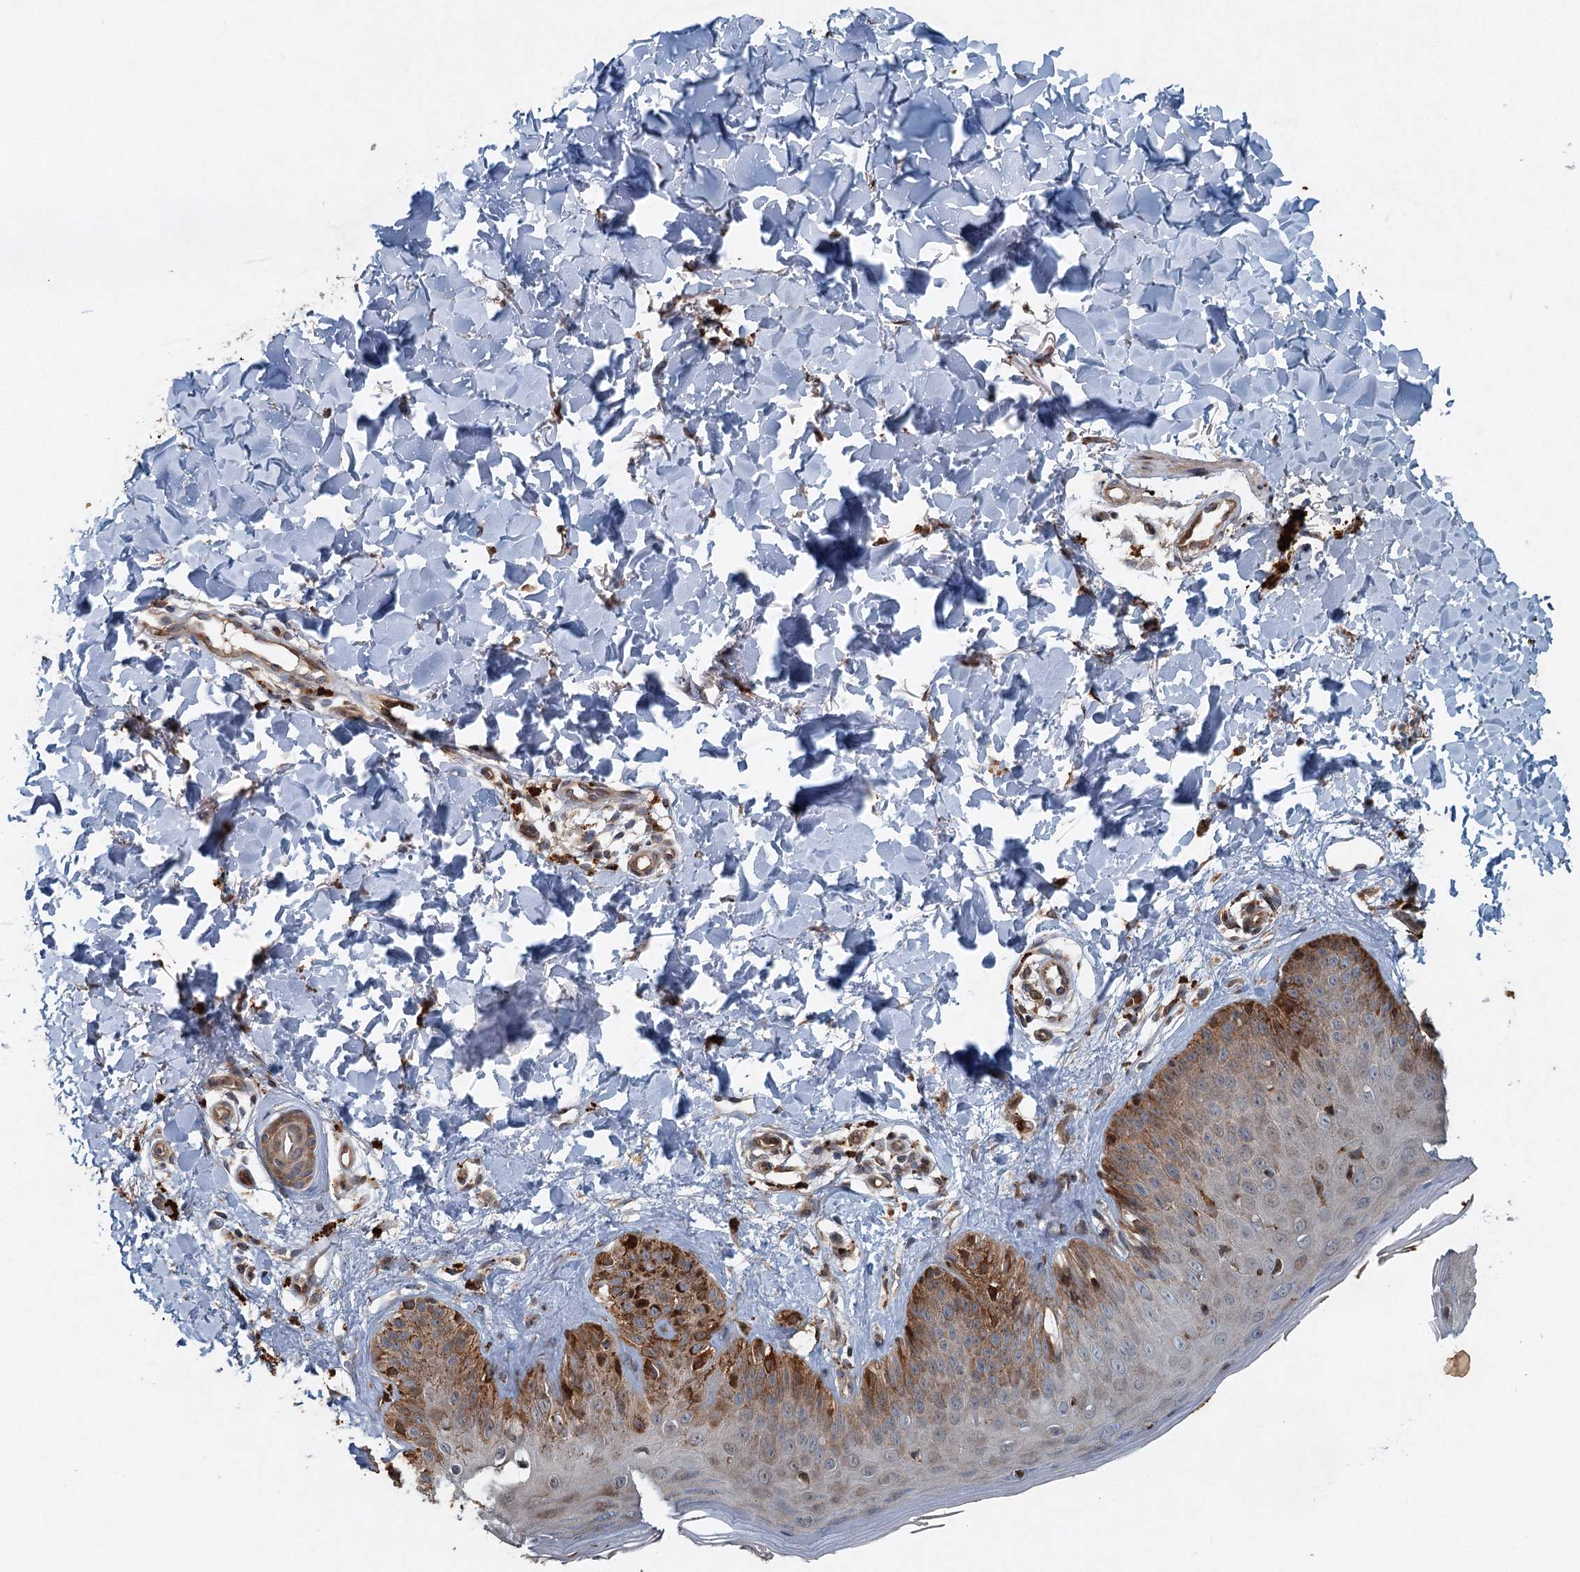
{"staining": {"intensity": "moderate", "quantity": ">75%", "location": "cytoplasmic/membranous,nuclear"}, "tissue": "skin", "cell_type": "Fibroblasts", "image_type": "normal", "snomed": [{"axis": "morphology", "description": "Normal tissue, NOS"}, {"axis": "topography", "description": "Skin"}], "caption": "This micrograph displays immunohistochemistry (IHC) staining of benign human skin, with medium moderate cytoplasmic/membranous,nuclear expression in approximately >75% of fibroblasts.", "gene": "SRPX2", "patient": {"sex": "male", "age": 52}}